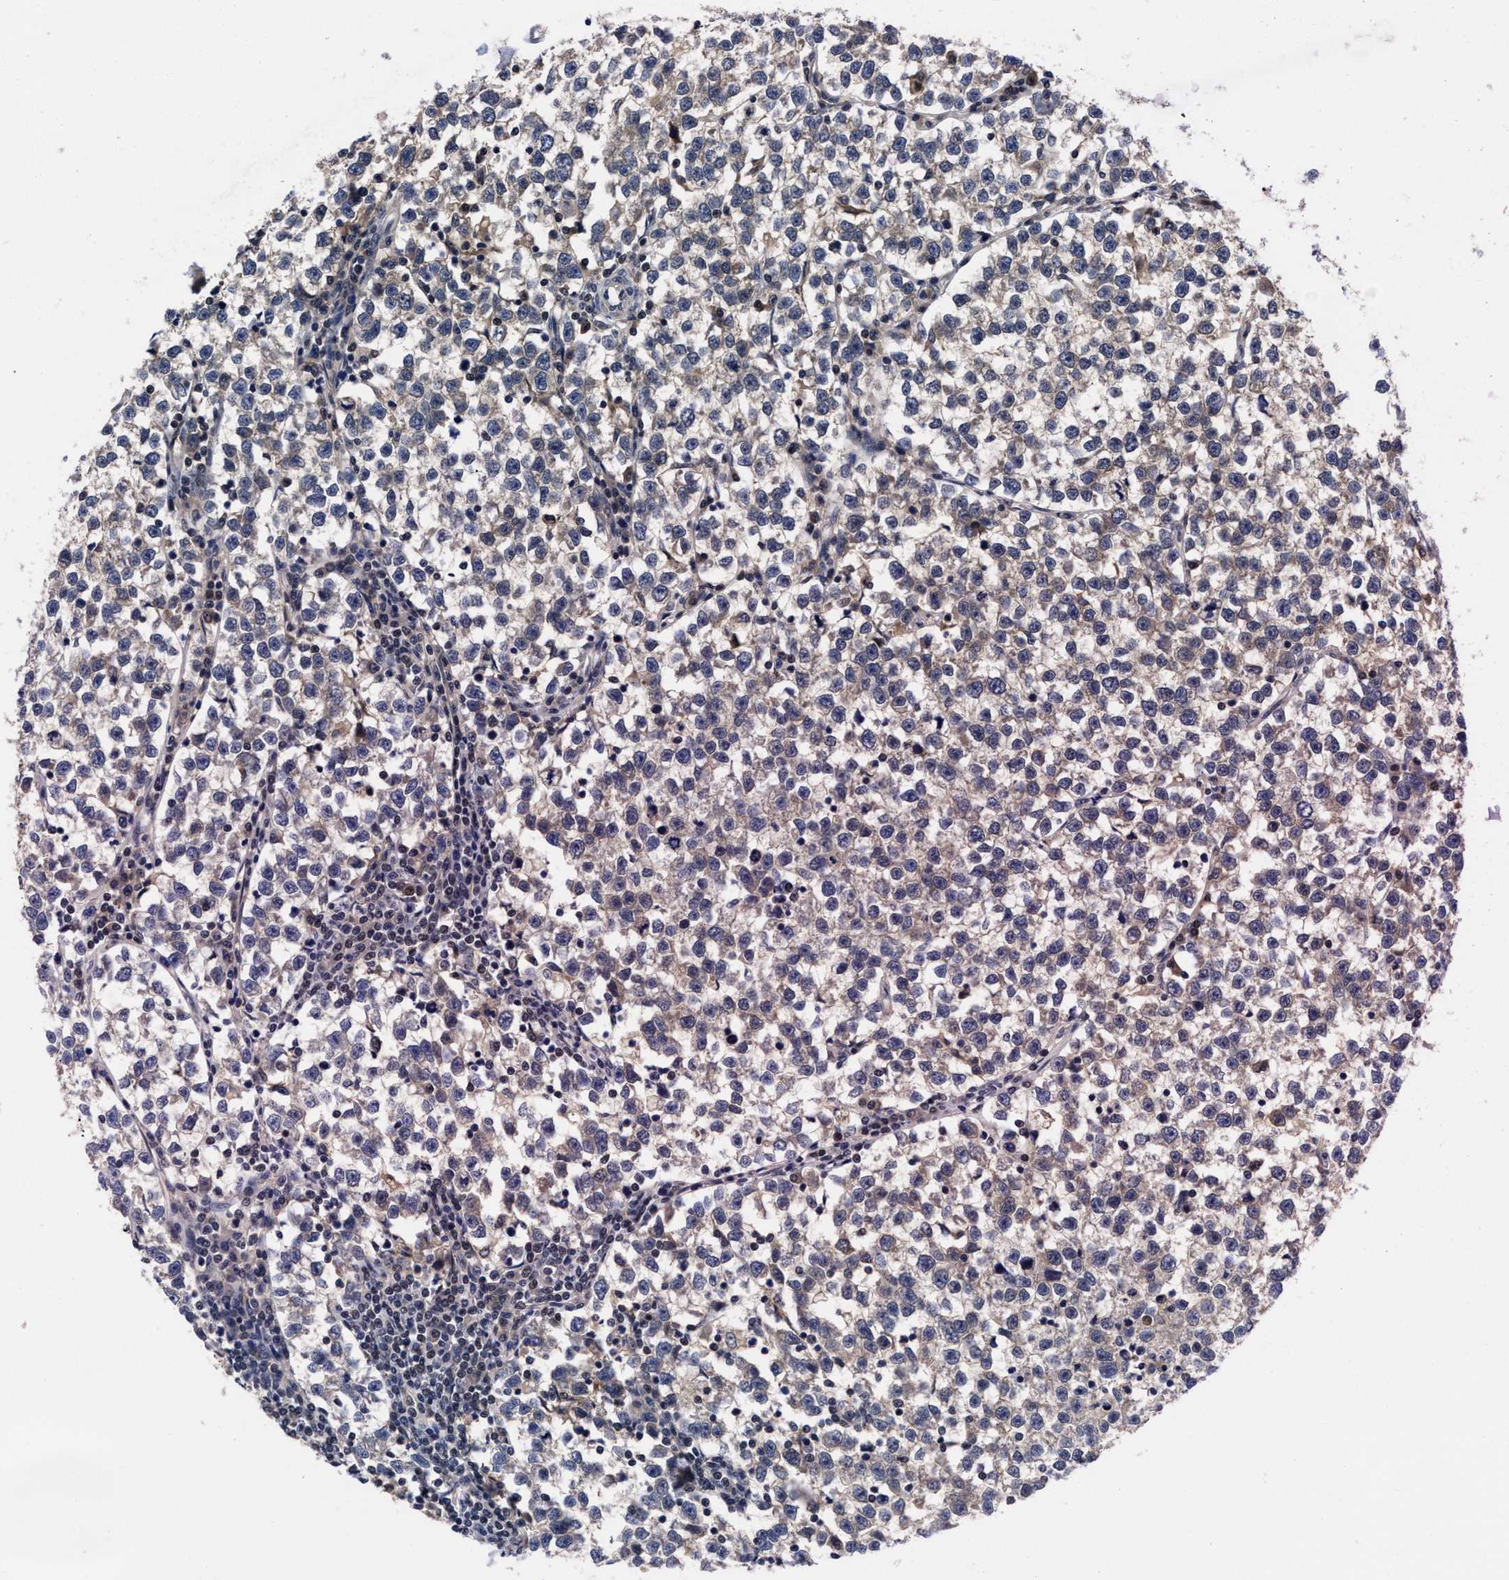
{"staining": {"intensity": "weak", "quantity": "<25%", "location": "cytoplasmic/membranous"}, "tissue": "testis cancer", "cell_type": "Tumor cells", "image_type": "cancer", "snomed": [{"axis": "morphology", "description": "Normal tissue, NOS"}, {"axis": "morphology", "description": "Seminoma, NOS"}, {"axis": "topography", "description": "Testis"}], "caption": "DAB (3,3'-diaminobenzidine) immunohistochemical staining of seminoma (testis) shows no significant positivity in tumor cells. Brightfield microscopy of immunohistochemistry stained with DAB (brown) and hematoxylin (blue), captured at high magnification.", "gene": "KIF12", "patient": {"sex": "male", "age": 43}}